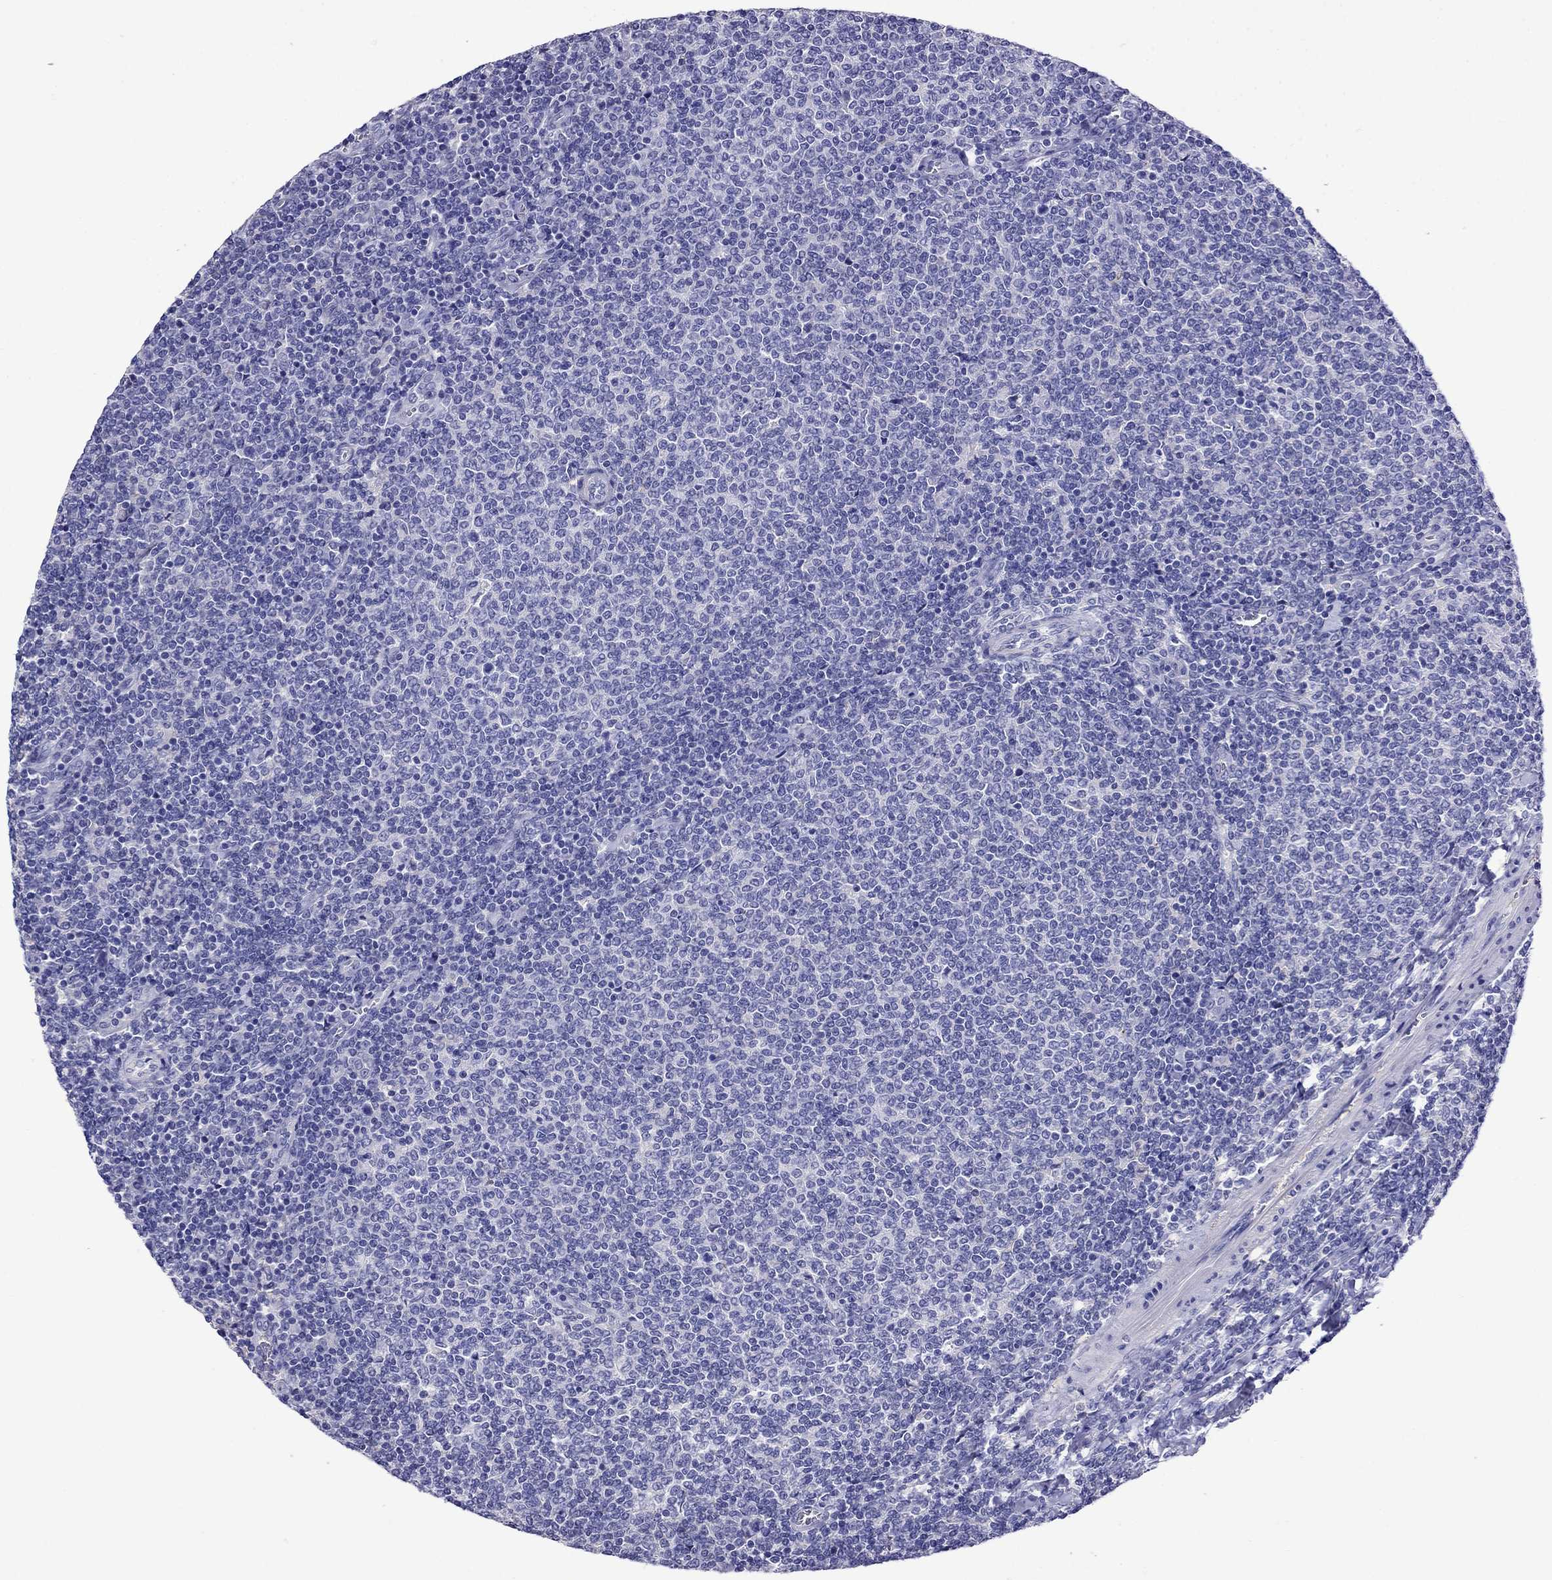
{"staining": {"intensity": "negative", "quantity": "none", "location": "none"}, "tissue": "lymphoma", "cell_type": "Tumor cells", "image_type": "cancer", "snomed": [{"axis": "morphology", "description": "Malignant lymphoma, non-Hodgkin's type, Low grade"}, {"axis": "topography", "description": "Lymph node"}], "caption": "This is an immunohistochemistry (IHC) histopathology image of human malignant lymphoma, non-Hodgkin's type (low-grade). There is no positivity in tumor cells.", "gene": "SCG2", "patient": {"sex": "male", "age": 52}}